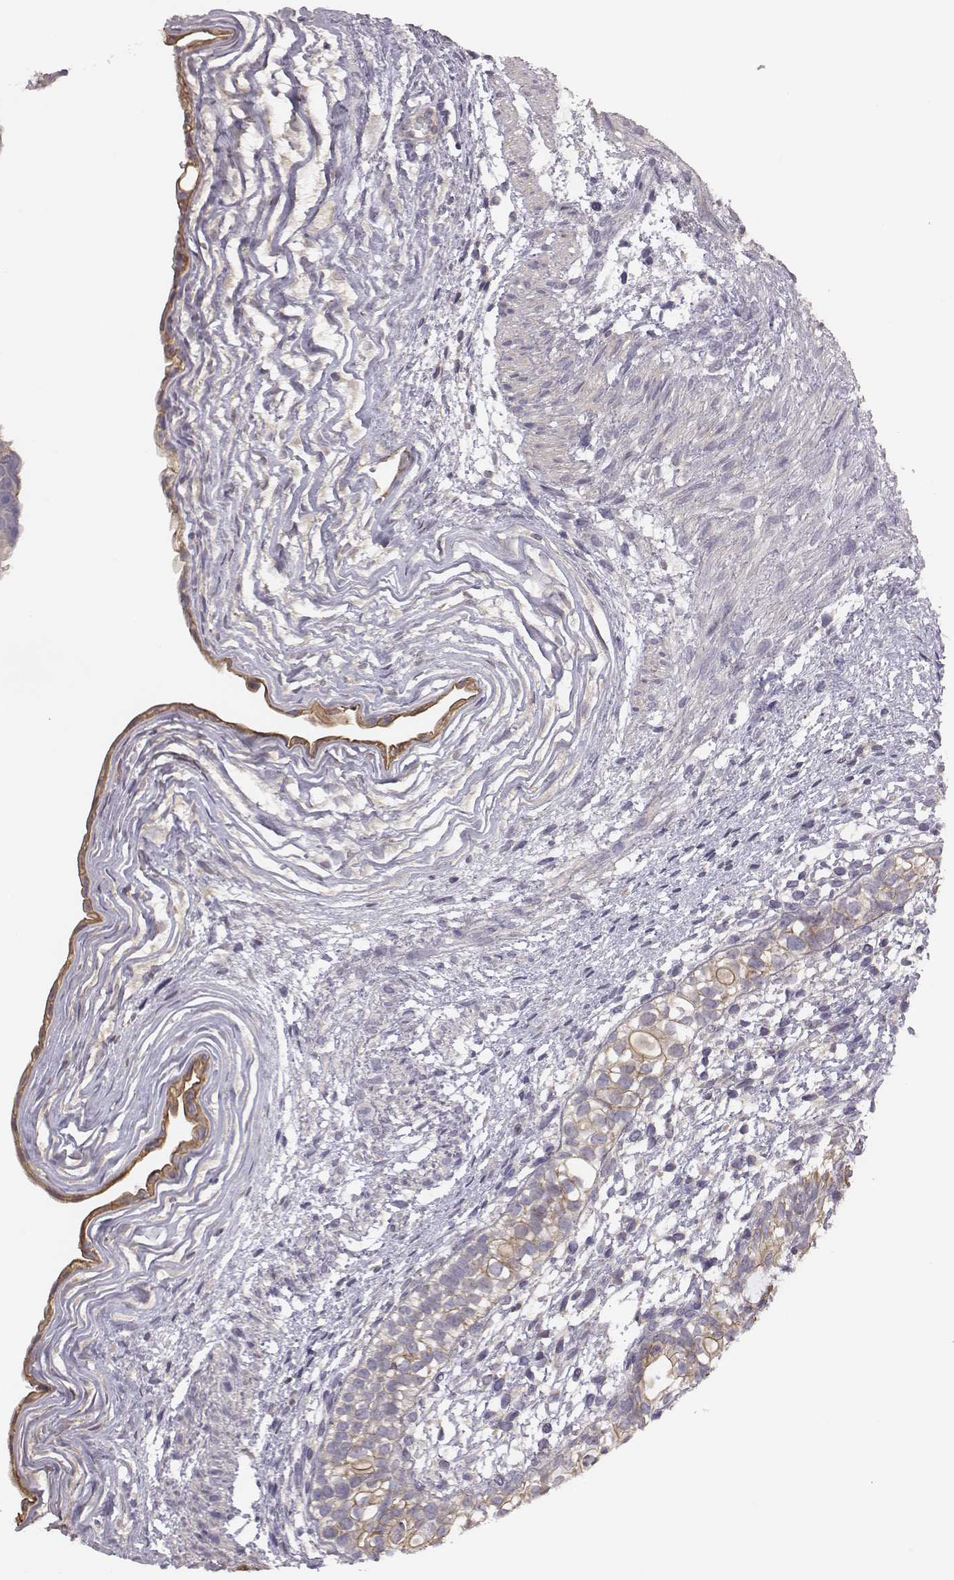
{"staining": {"intensity": "negative", "quantity": "none", "location": "none"}, "tissue": "testis cancer", "cell_type": "Tumor cells", "image_type": "cancer", "snomed": [{"axis": "morphology", "description": "Normal tissue, NOS"}, {"axis": "morphology", "description": "Carcinoma, Embryonal, NOS"}, {"axis": "topography", "description": "Testis"}, {"axis": "topography", "description": "Epididymis"}], "caption": "Human testis cancer stained for a protein using immunohistochemistry exhibits no expression in tumor cells.", "gene": "SCARF1", "patient": {"sex": "male", "age": 24}}